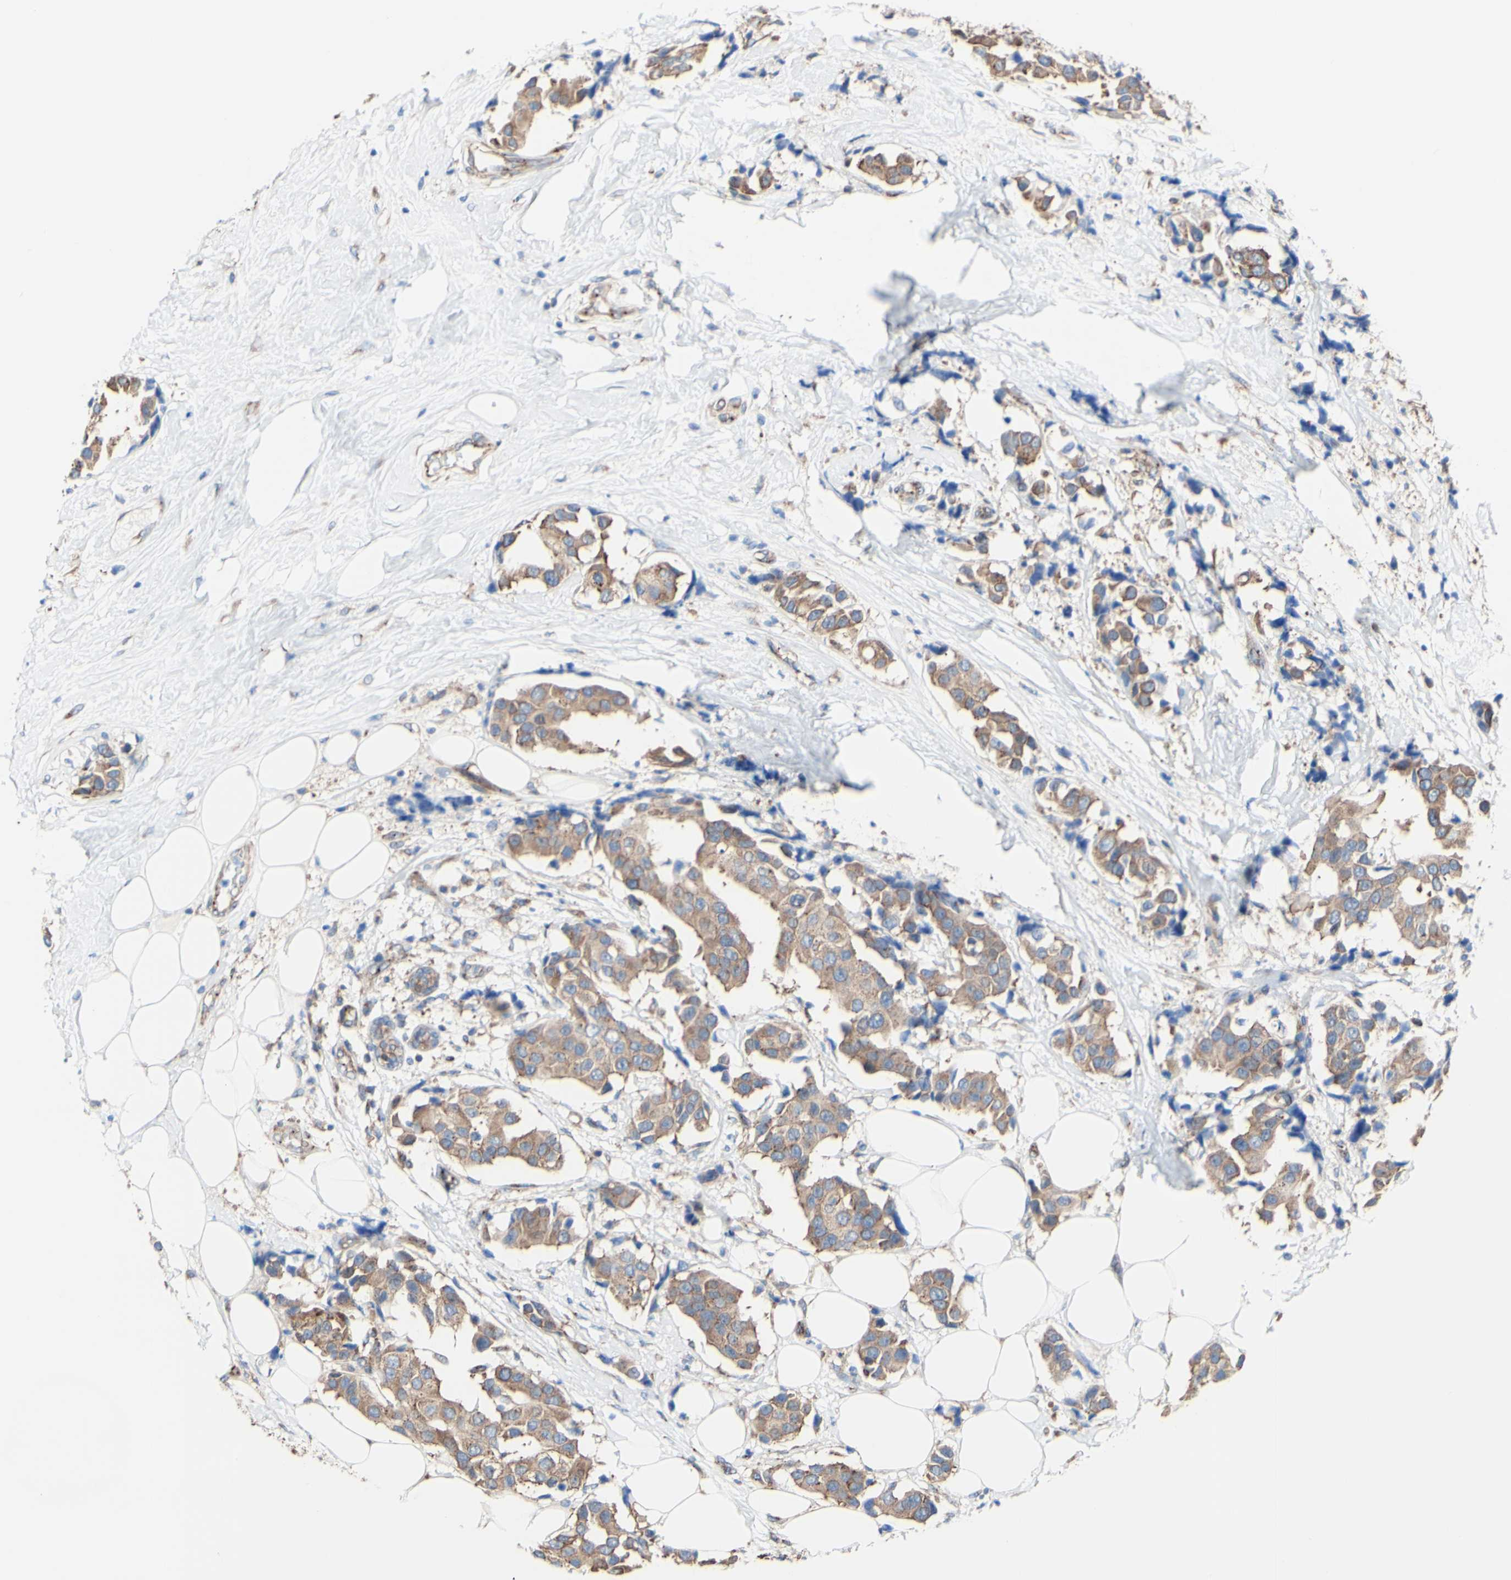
{"staining": {"intensity": "moderate", "quantity": ">75%", "location": "cytoplasmic/membranous"}, "tissue": "breast cancer", "cell_type": "Tumor cells", "image_type": "cancer", "snomed": [{"axis": "morphology", "description": "Normal tissue, NOS"}, {"axis": "morphology", "description": "Duct carcinoma"}, {"axis": "topography", "description": "Breast"}], "caption": "IHC staining of breast cancer (infiltrating ductal carcinoma), which displays medium levels of moderate cytoplasmic/membranous expression in about >75% of tumor cells indicating moderate cytoplasmic/membranous protein staining. The staining was performed using DAB (brown) for protein detection and nuclei were counterstained in hematoxylin (blue).", "gene": "LRIG3", "patient": {"sex": "female", "age": 39}}